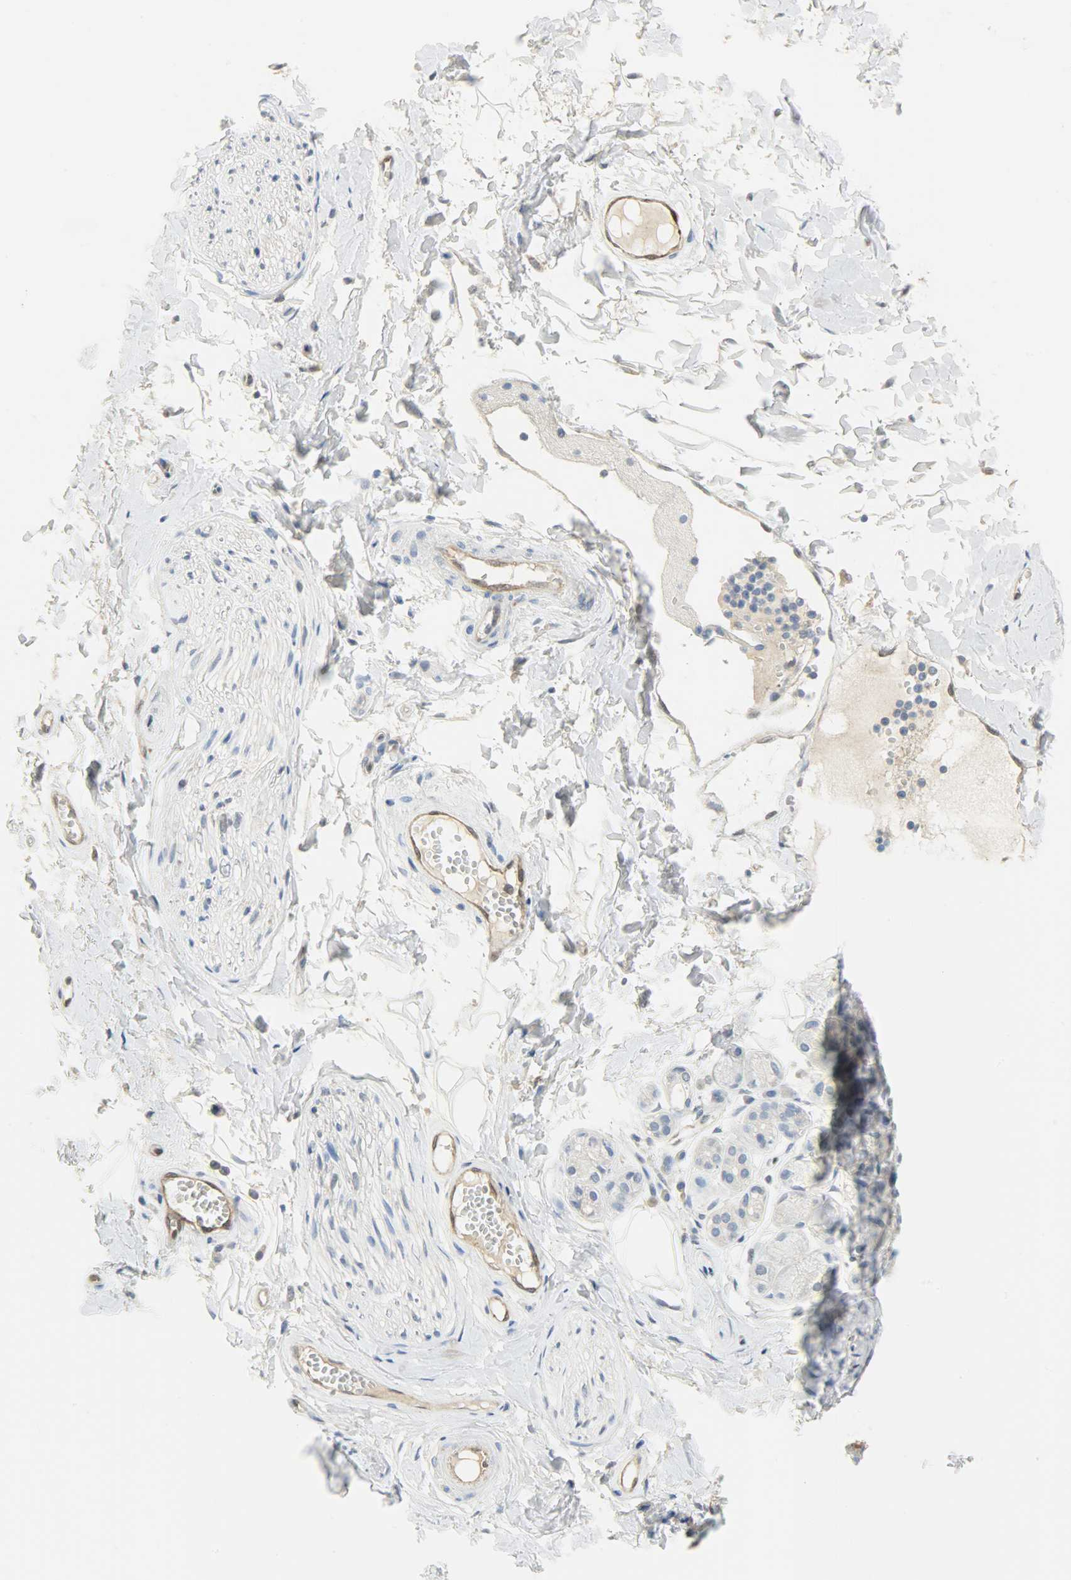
{"staining": {"intensity": "negative", "quantity": "none", "location": "none"}, "tissue": "adipose tissue", "cell_type": "Adipocytes", "image_type": "normal", "snomed": [{"axis": "morphology", "description": "Normal tissue, NOS"}, {"axis": "morphology", "description": "Inflammation, NOS"}, {"axis": "topography", "description": "Salivary gland"}, {"axis": "topography", "description": "Peripheral nerve tissue"}], "caption": "This micrograph is of benign adipose tissue stained with IHC to label a protein in brown with the nuclei are counter-stained blue. There is no staining in adipocytes. (Immunohistochemistry (ihc), brightfield microscopy, high magnification).", "gene": "FKBP1A", "patient": {"sex": "female", "age": 75}}